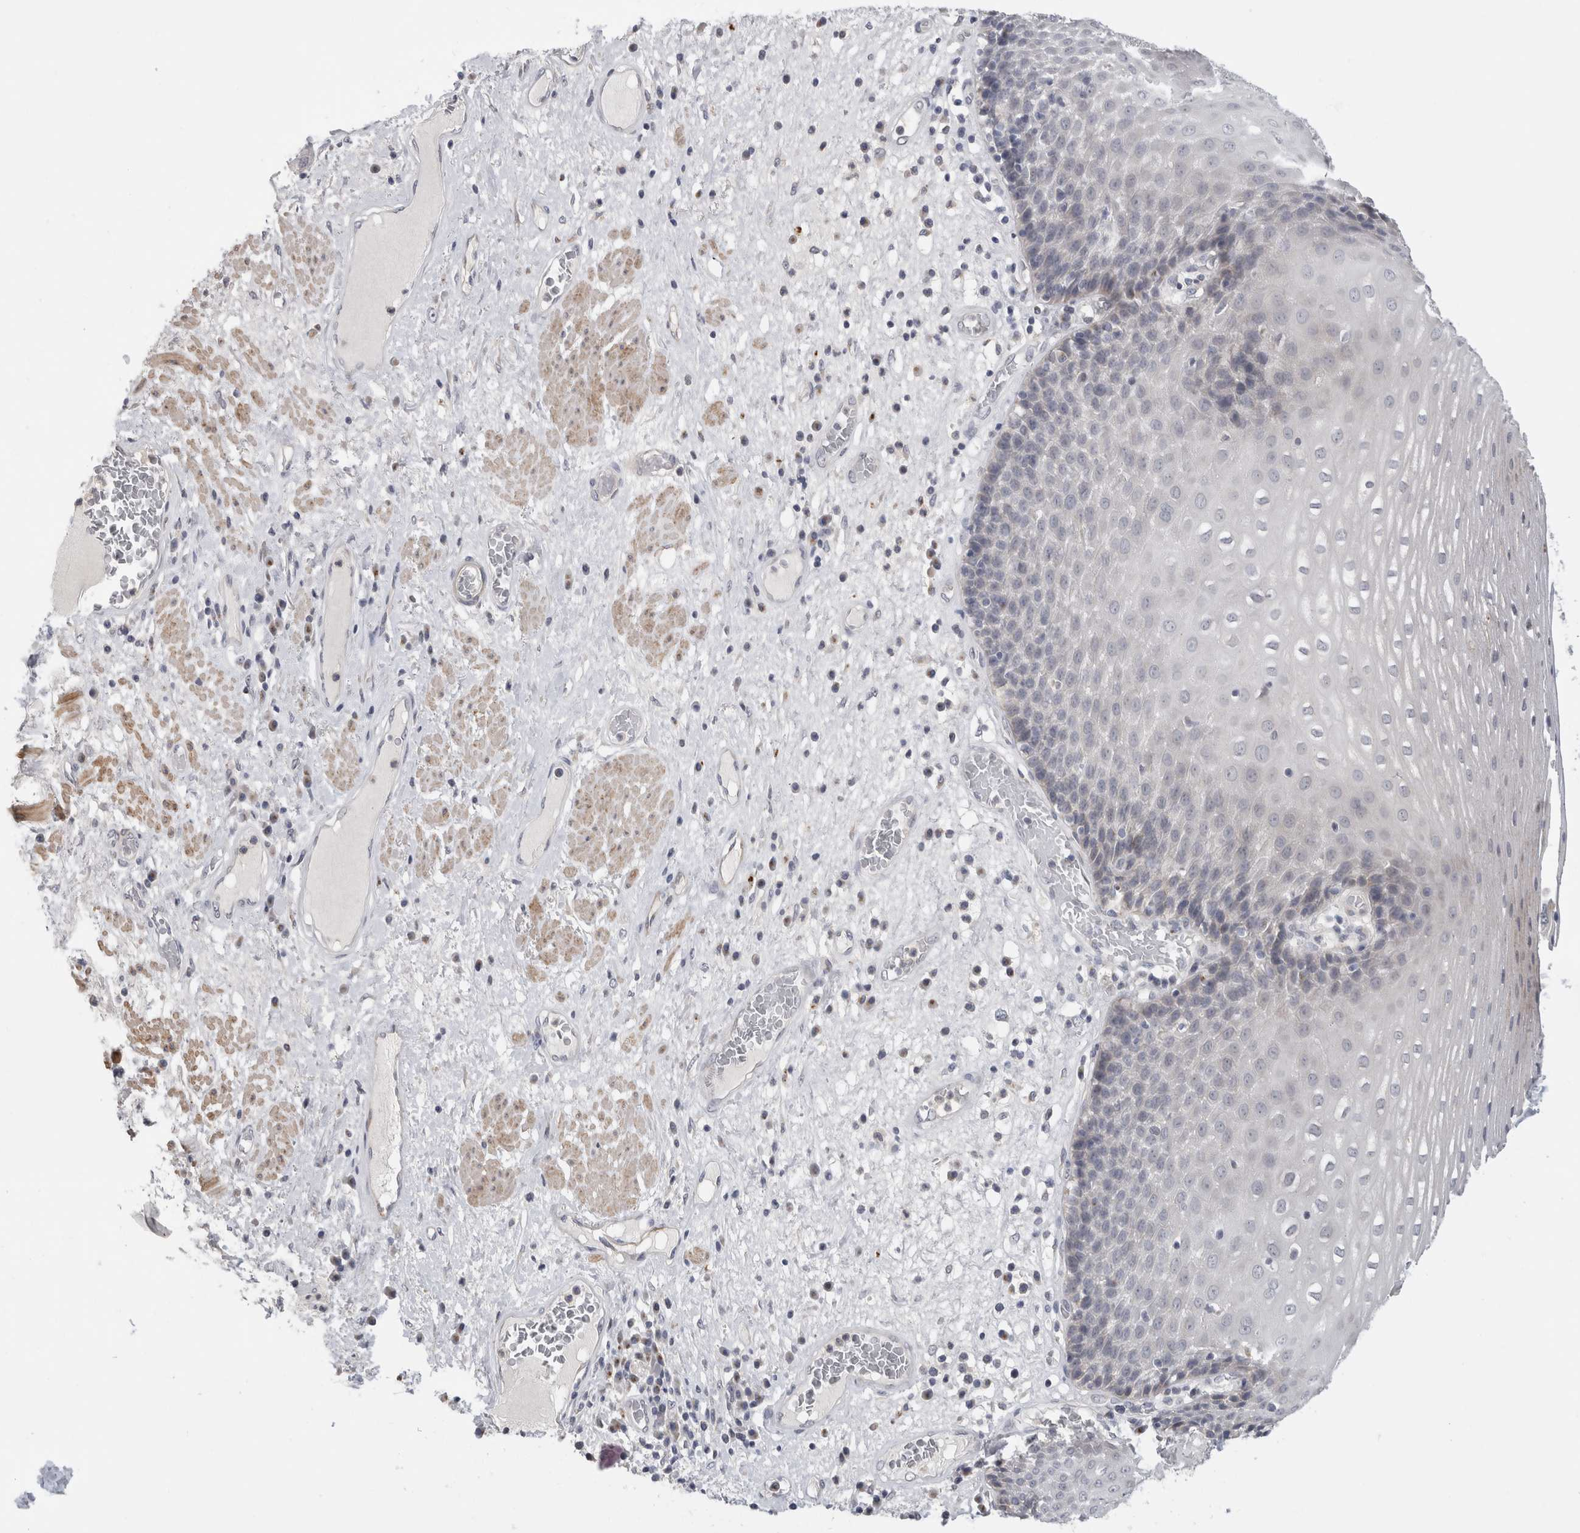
{"staining": {"intensity": "negative", "quantity": "none", "location": "none"}, "tissue": "esophagus", "cell_type": "Squamous epithelial cells", "image_type": "normal", "snomed": [{"axis": "morphology", "description": "Normal tissue, NOS"}, {"axis": "morphology", "description": "Adenocarcinoma, NOS"}, {"axis": "topography", "description": "Esophagus"}], "caption": "Protein analysis of benign esophagus exhibits no significant positivity in squamous epithelial cells. (DAB (3,3'-diaminobenzidine) immunohistochemistry (IHC) with hematoxylin counter stain).", "gene": "MGAT1", "patient": {"sex": "male", "age": 62}}